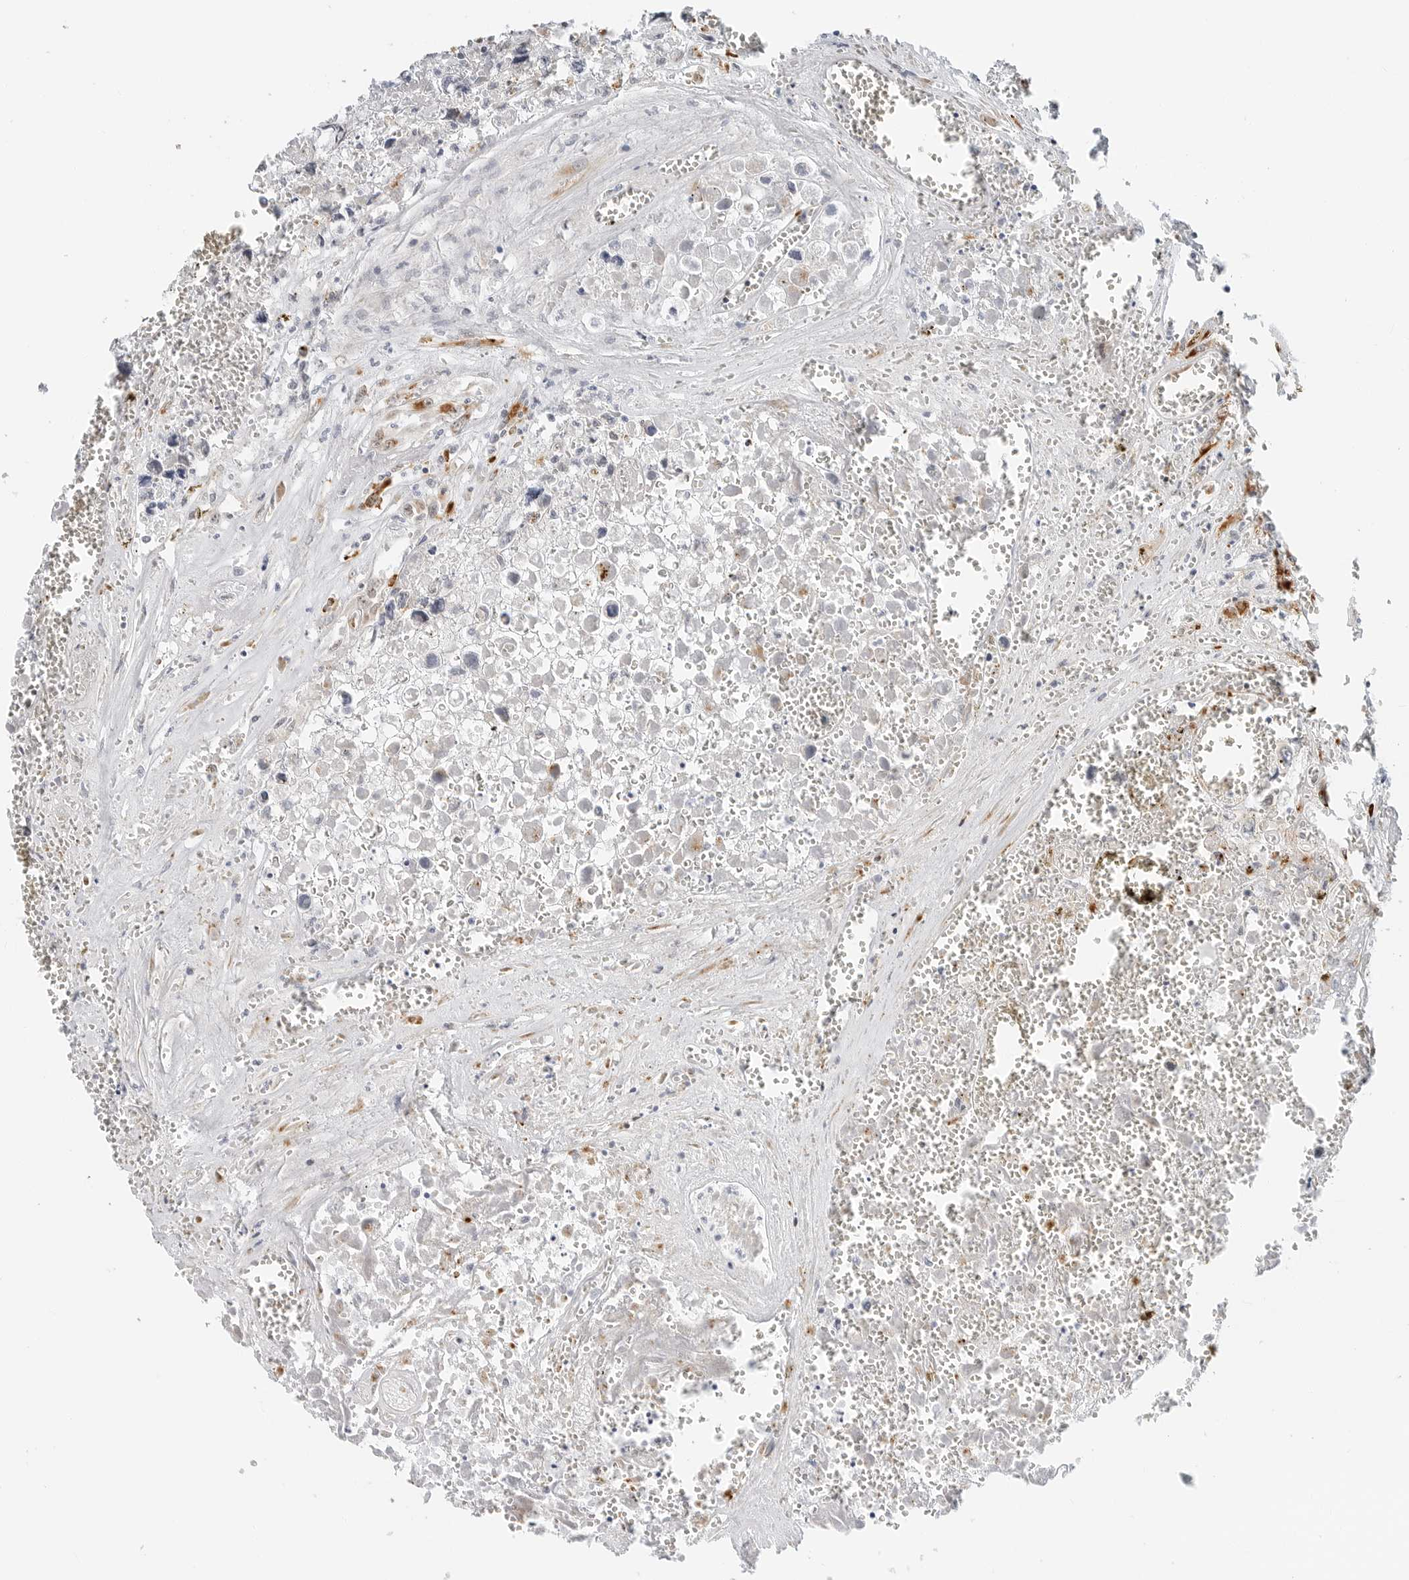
{"staining": {"intensity": "negative", "quantity": "none", "location": "none"}, "tissue": "testis cancer", "cell_type": "Tumor cells", "image_type": "cancer", "snomed": [{"axis": "morphology", "description": "Carcinoma, Embryonal, NOS"}, {"axis": "topography", "description": "Testis"}], "caption": "IHC photomicrograph of neoplastic tissue: human testis embryonal carcinoma stained with DAB (3,3'-diaminobenzidine) reveals no significant protein expression in tumor cells.", "gene": "TSEN2", "patient": {"sex": "male", "age": 31}}